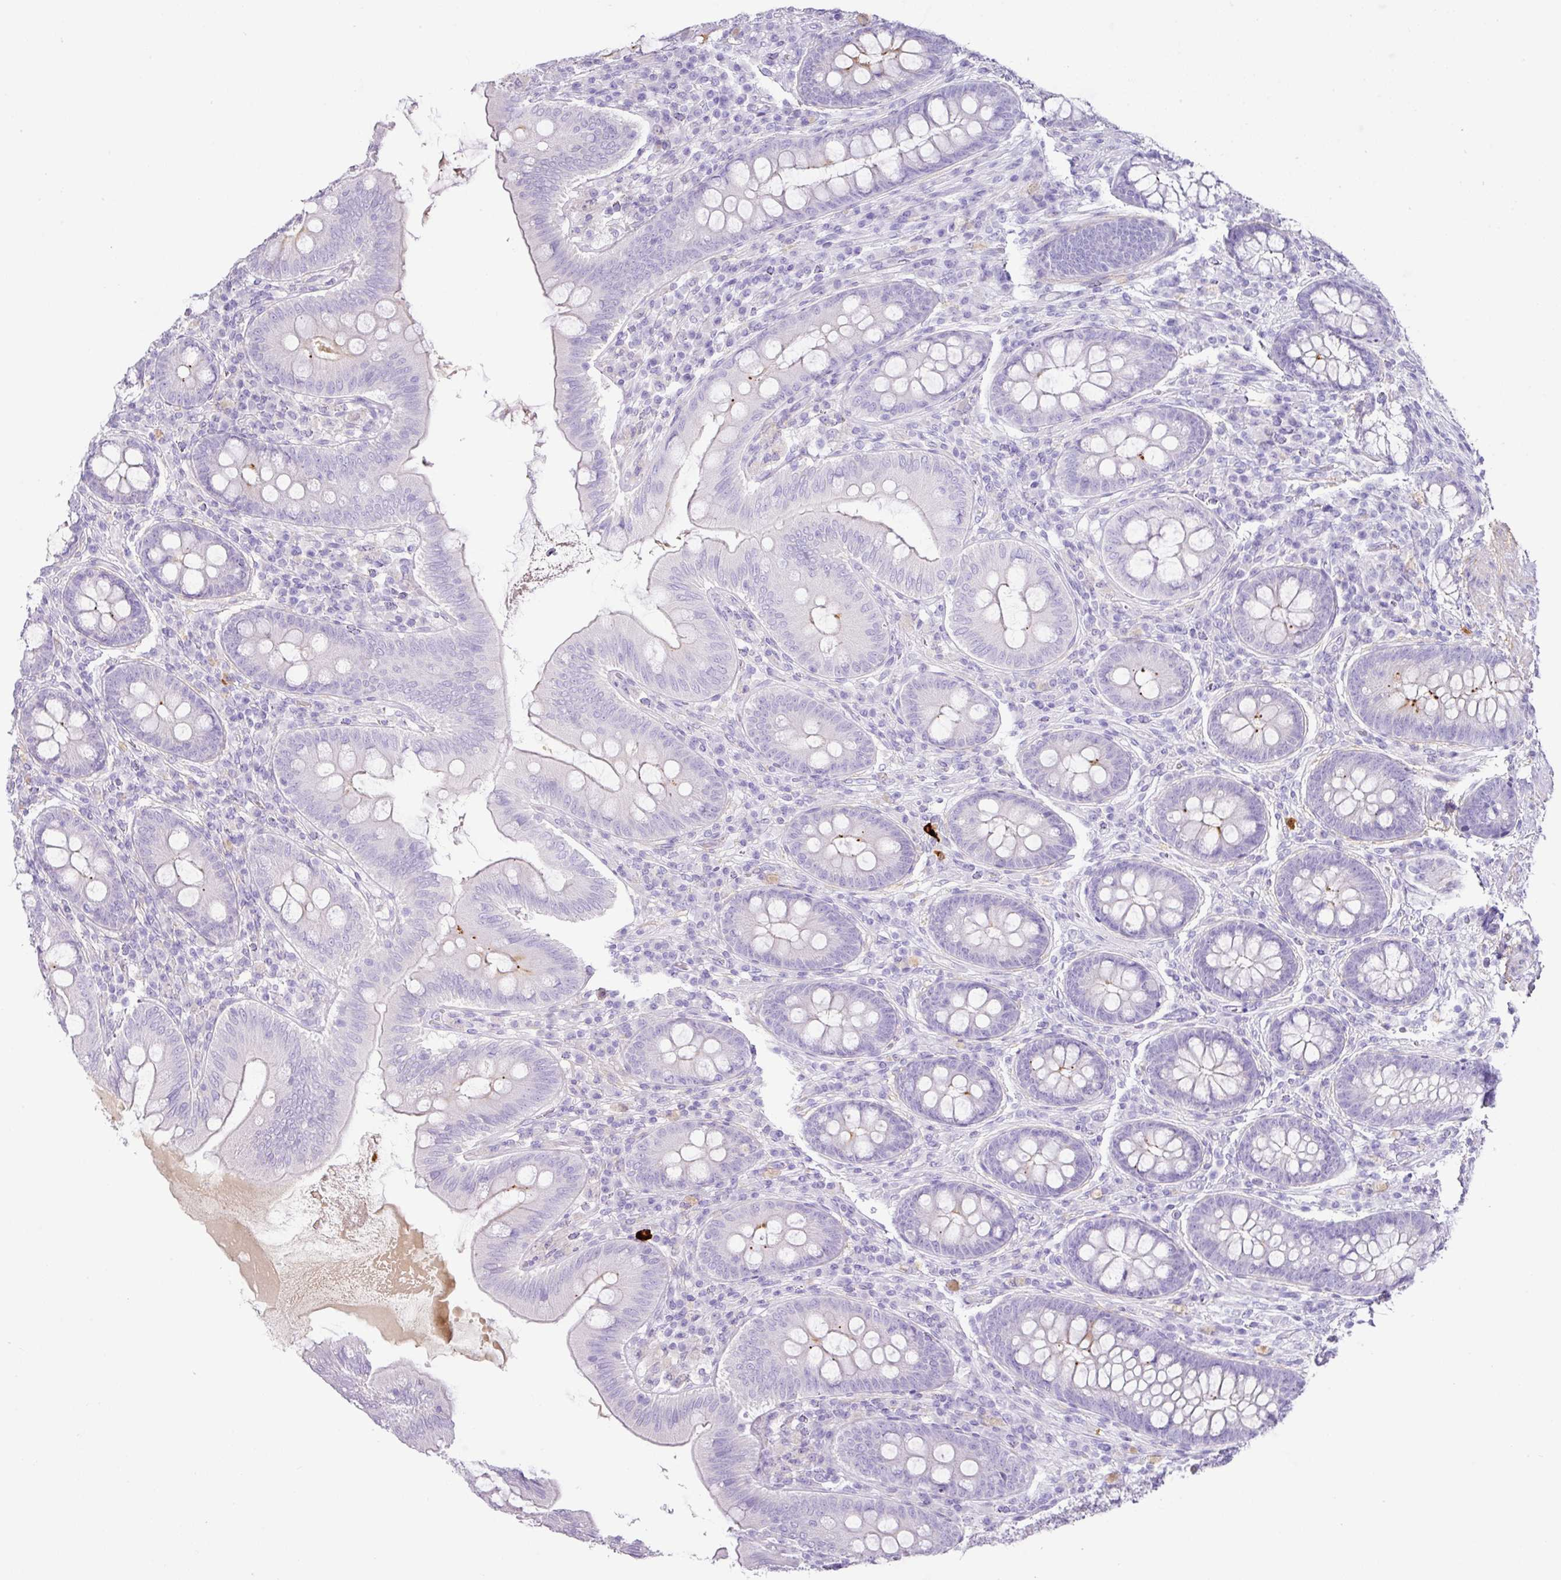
{"staining": {"intensity": "moderate", "quantity": "<25%", "location": "cytoplasmic/membranous"}, "tissue": "appendix", "cell_type": "Glandular cells", "image_type": "normal", "snomed": [{"axis": "morphology", "description": "Normal tissue, NOS"}, {"axis": "topography", "description": "Appendix"}], "caption": "High-magnification brightfield microscopy of benign appendix stained with DAB (brown) and counterstained with hematoxylin (blue). glandular cells exhibit moderate cytoplasmic/membranous positivity is present in approximately<25% of cells. (DAB IHC with brightfield microscopy, high magnification).", "gene": "TARM1", "patient": {"sex": "male", "age": 71}}